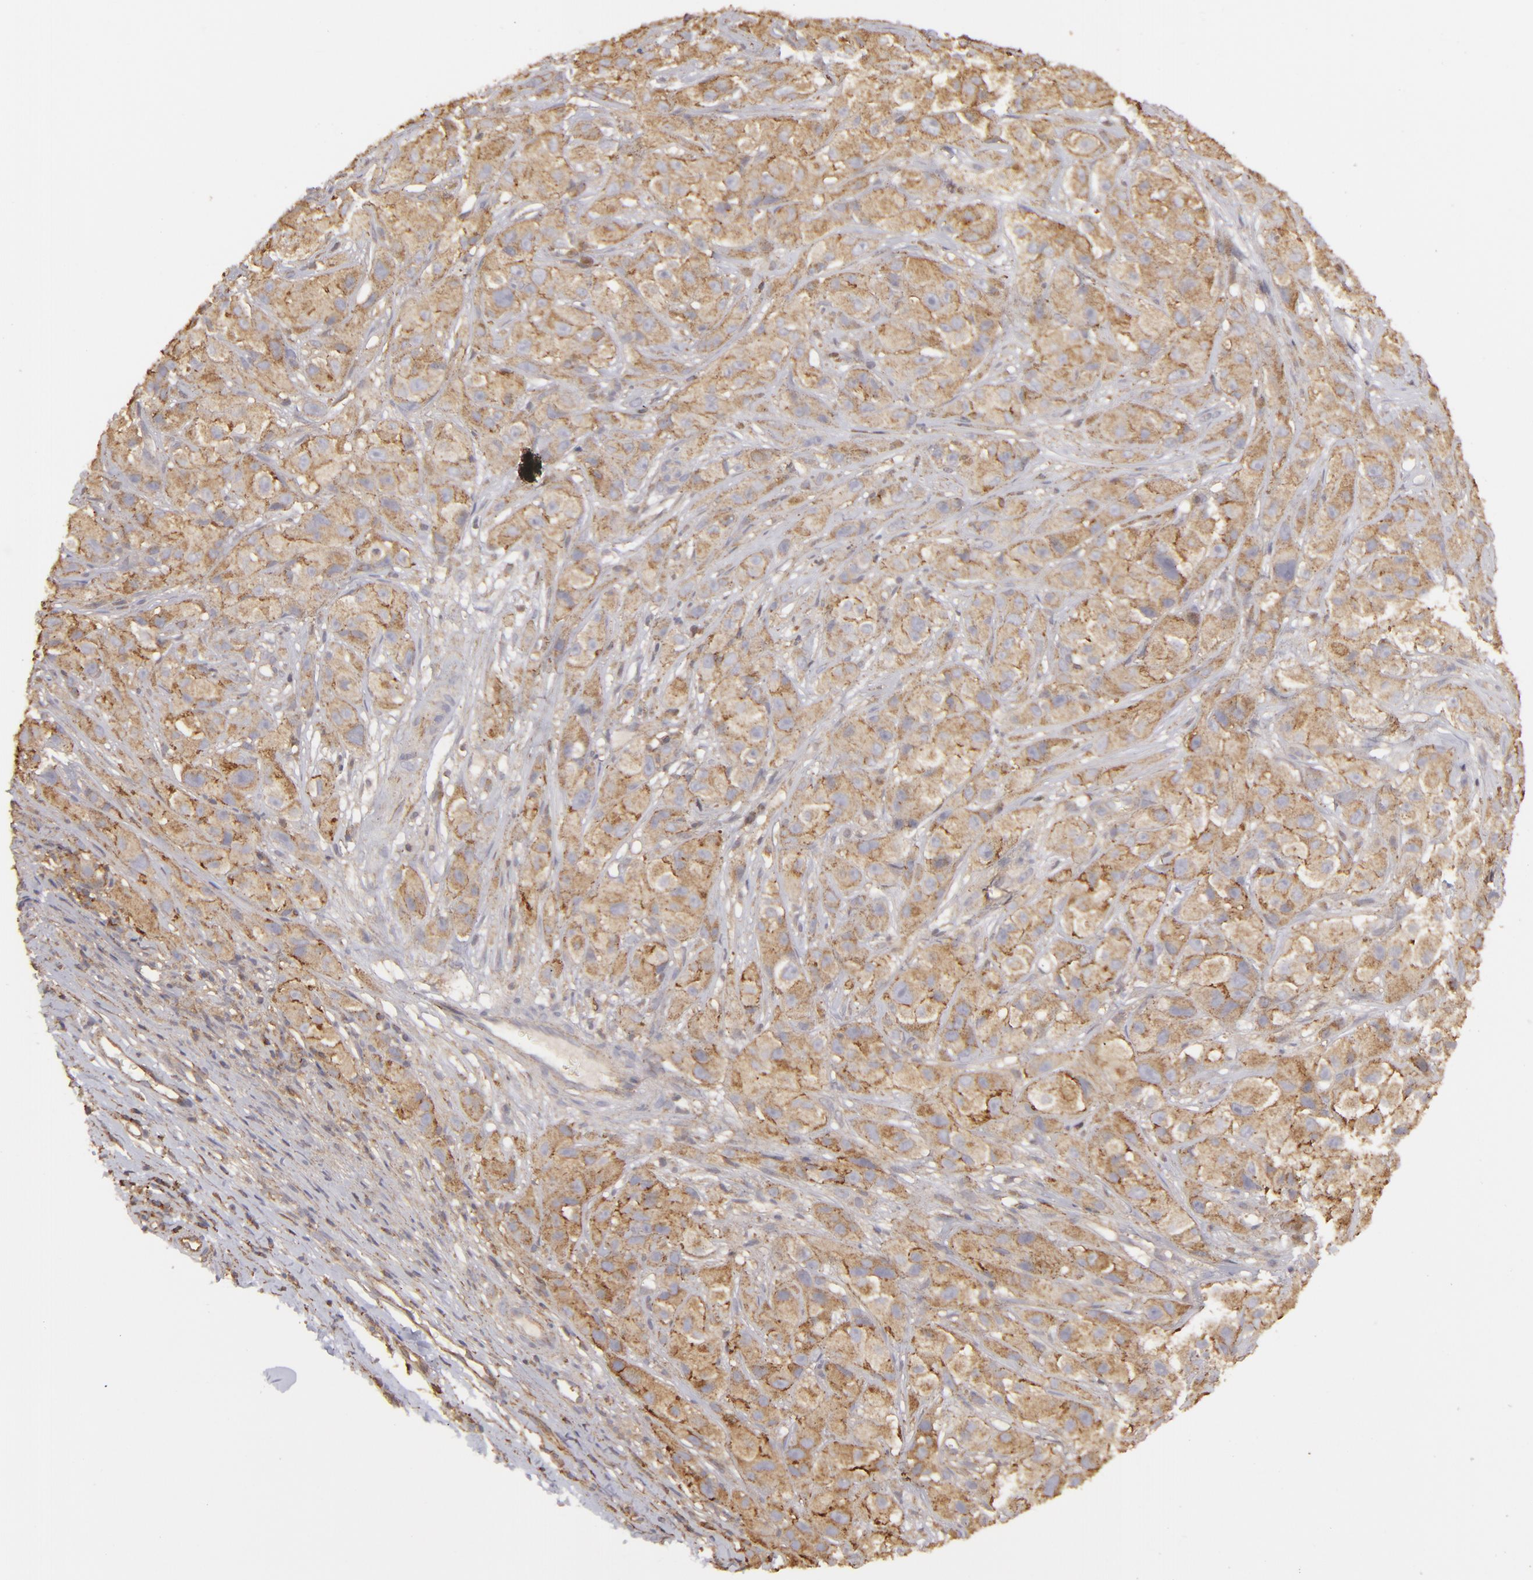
{"staining": {"intensity": "strong", "quantity": ">75%", "location": "cytoplasmic/membranous"}, "tissue": "melanoma", "cell_type": "Tumor cells", "image_type": "cancer", "snomed": [{"axis": "morphology", "description": "Malignant melanoma, NOS"}, {"axis": "topography", "description": "Skin"}], "caption": "This micrograph exhibits immunohistochemistry staining of melanoma, with high strong cytoplasmic/membranous positivity in about >75% of tumor cells.", "gene": "ACTB", "patient": {"sex": "male", "age": 56}}